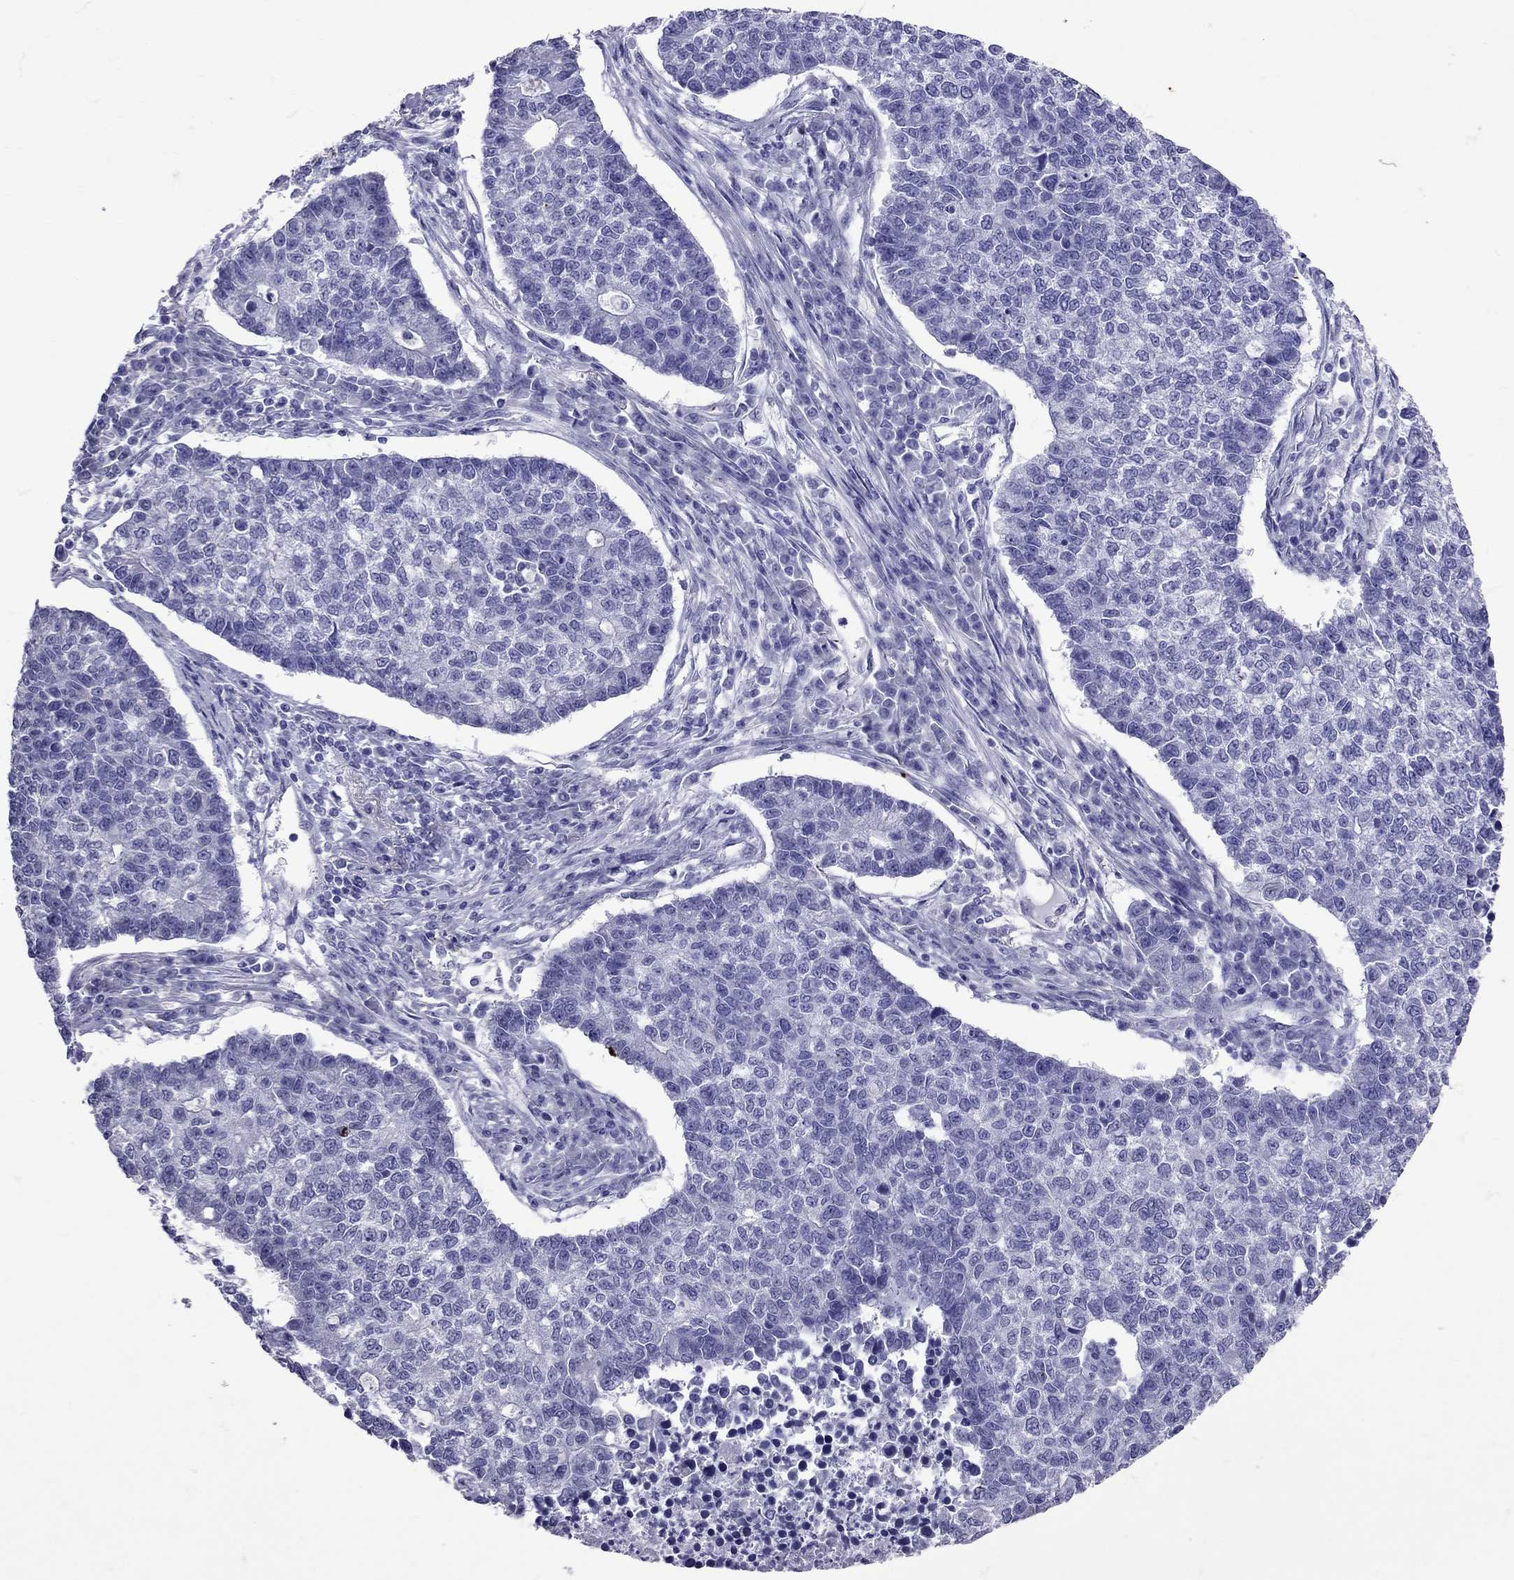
{"staining": {"intensity": "negative", "quantity": "none", "location": "none"}, "tissue": "lung cancer", "cell_type": "Tumor cells", "image_type": "cancer", "snomed": [{"axis": "morphology", "description": "Adenocarcinoma, NOS"}, {"axis": "topography", "description": "Lung"}], "caption": "A high-resolution photomicrograph shows immunohistochemistry staining of adenocarcinoma (lung), which shows no significant staining in tumor cells. Brightfield microscopy of immunohistochemistry stained with DAB (3,3'-diaminobenzidine) (brown) and hematoxylin (blue), captured at high magnification.", "gene": "AVP", "patient": {"sex": "male", "age": 57}}